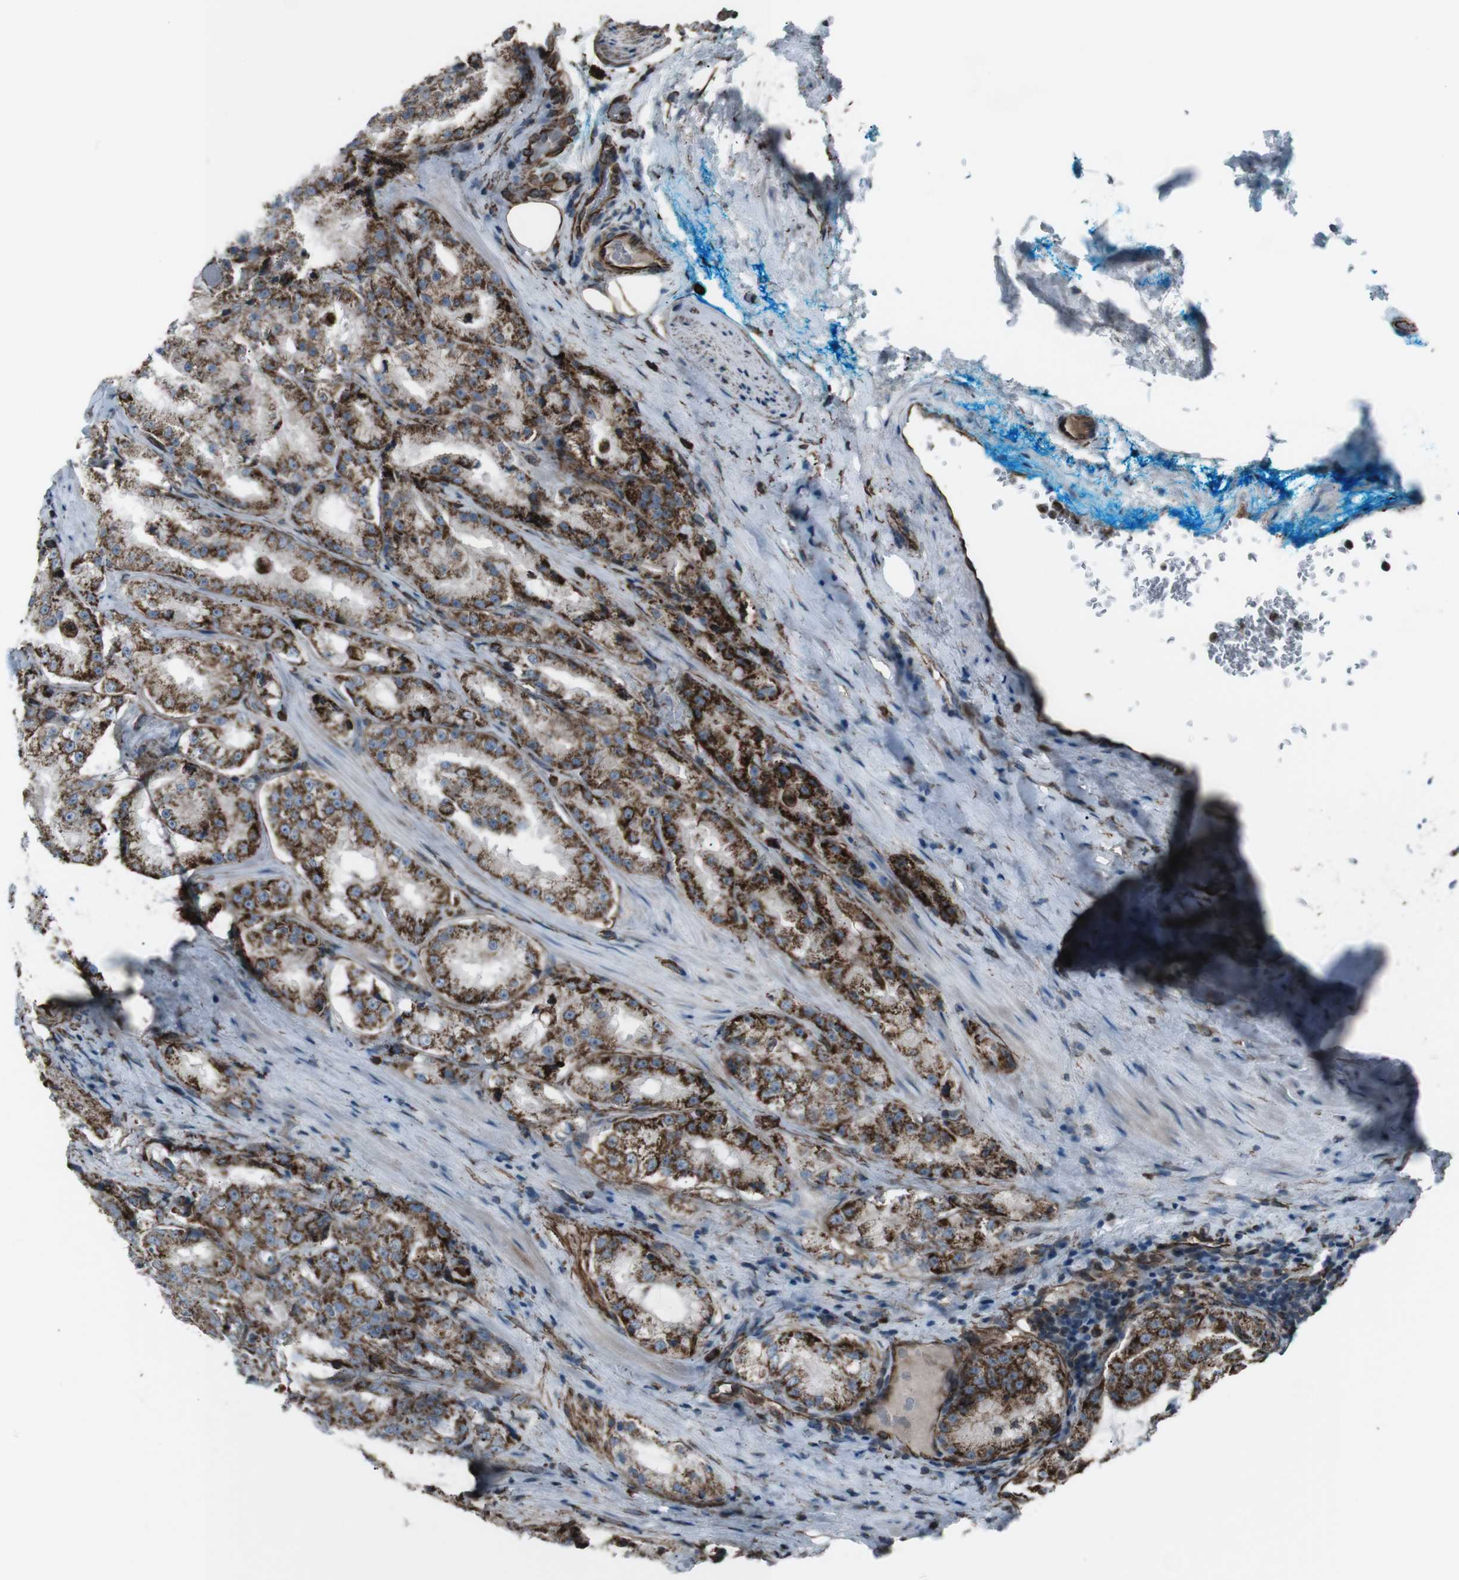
{"staining": {"intensity": "strong", "quantity": ">75%", "location": "cytoplasmic/membranous"}, "tissue": "prostate cancer", "cell_type": "Tumor cells", "image_type": "cancer", "snomed": [{"axis": "morphology", "description": "Adenocarcinoma, High grade"}, {"axis": "topography", "description": "Prostate"}], "caption": "Immunohistochemical staining of human prostate cancer (high-grade adenocarcinoma) shows strong cytoplasmic/membranous protein expression in approximately >75% of tumor cells. (DAB IHC with brightfield microscopy, high magnification).", "gene": "TMEM141", "patient": {"sex": "male", "age": 73}}